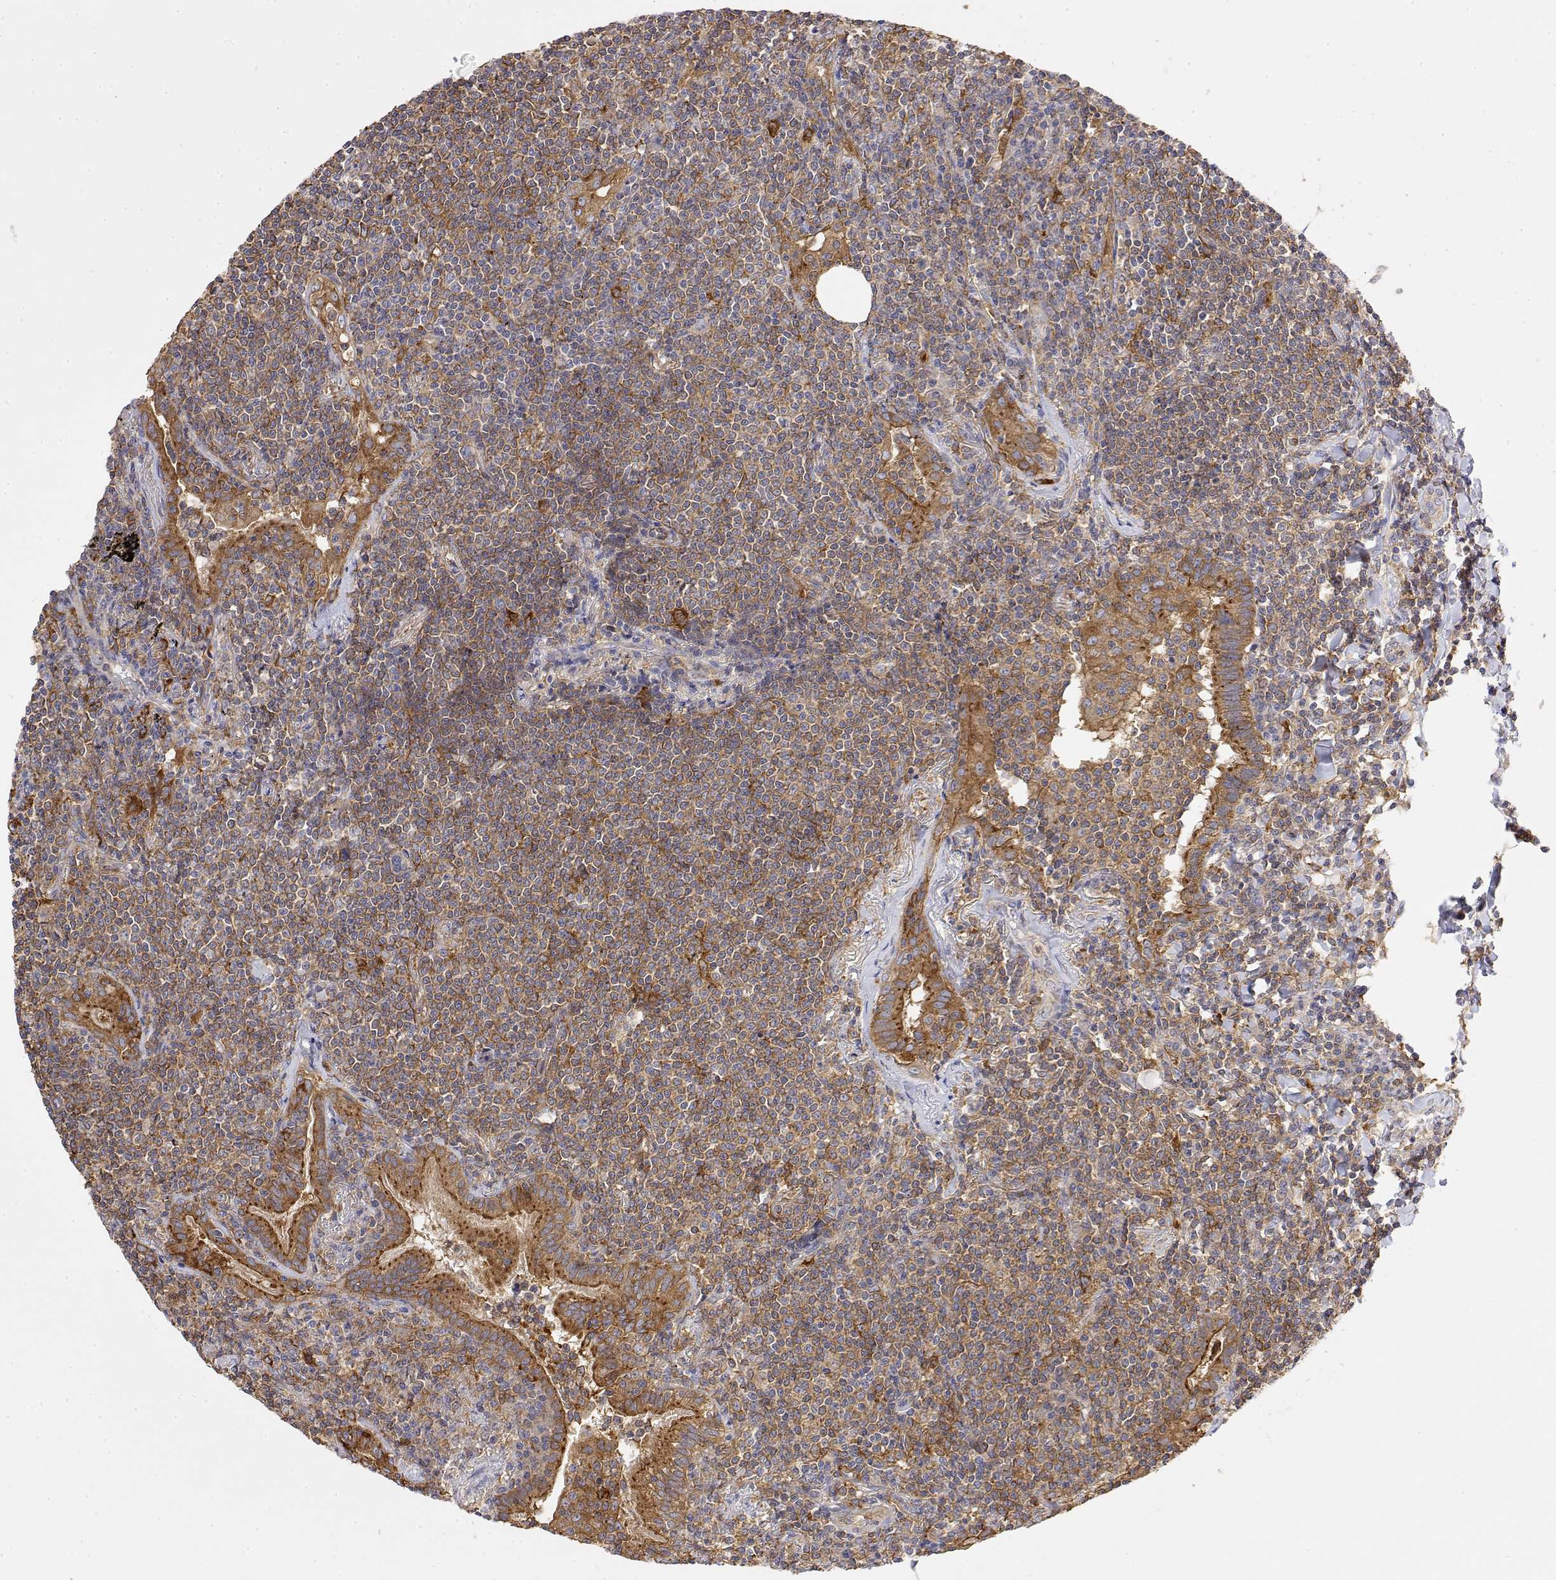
{"staining": {"intensity": "moderate", "quantity": "25%-75%", "location": "cytoplasmic/membranous"}, "tissue": "lymphoma", "cell_type": "Tumor cells", "image_type": "cancer", "snomed": [{"axis": "morphology", "description": "Malignant lymphoma, non-Hodgkin's type, Low grade"}, {"axis": "topography", "description": "Lung"}], "caption": "Immunohistochemical staining of lymphoma displays moderate cytoplasmic/membranous protein positivity in approximately 25%-75% of tumor cells.", "gene": "PACSIN2", "patient": {"sex": "female", "age": 71}}